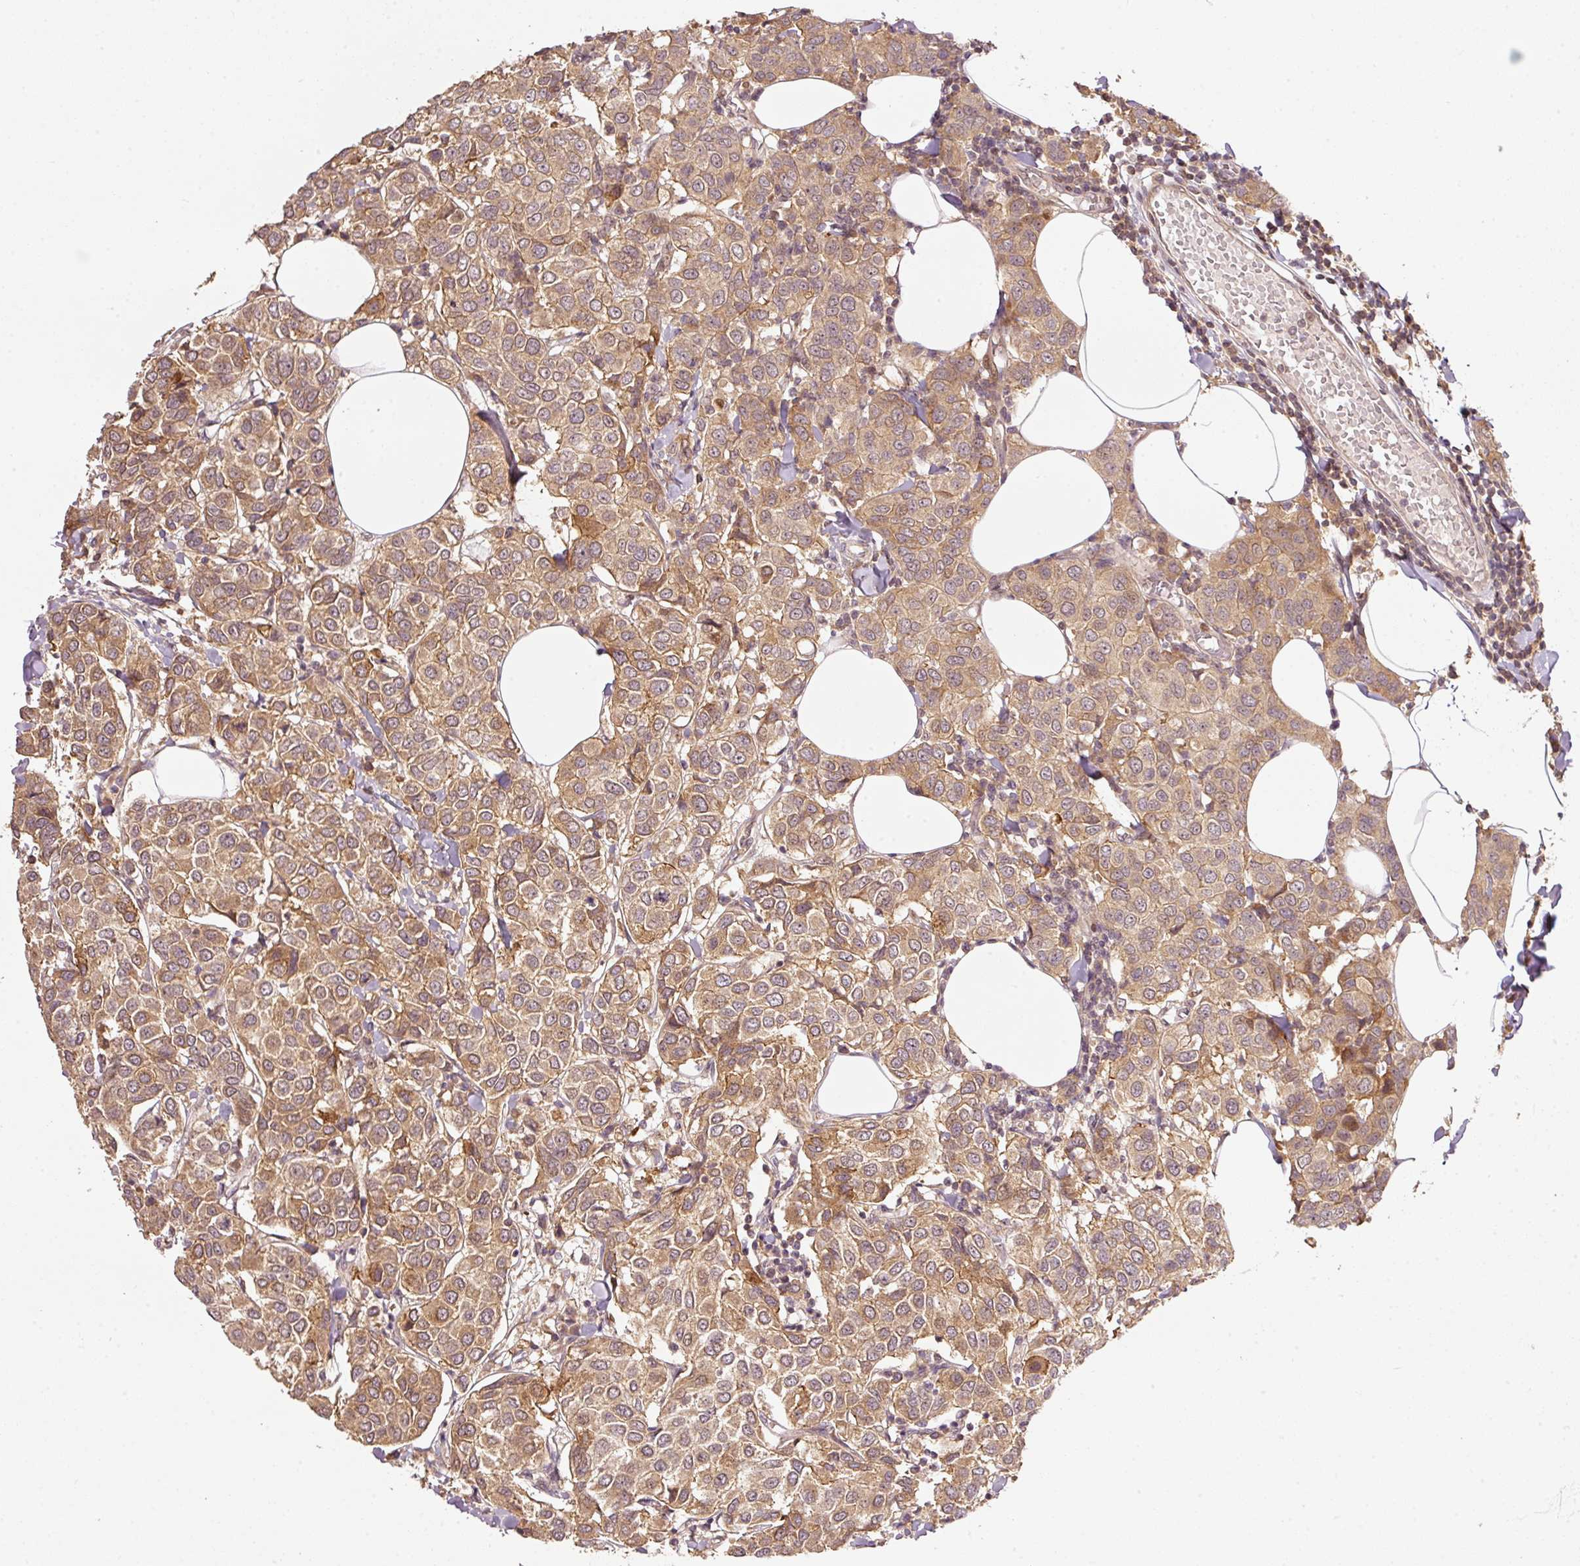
{"staining": {"intensity": "moderate", "quantity": ">75%", "location": "cytoplasmic/membranous,nuclear"}, "tissue": "breast cancer", "cell_type": "Tumor cells", "image_type": "cancer", "snomed": [{"axis": "morphology", "description": "Duct carcinoma"}, {"axis": "topography", "description": "Breast"}], "caption": "Immunohistochemical staining of human breast cancer (infiltrating ductal carcinoma) demonstrates medium levels of moderate cytoplasmic/membranous and nuclear expression in about >75% of tumor cells.", "gene": "PCDHB1", "patient": {"sex": "female", "age": 55}}